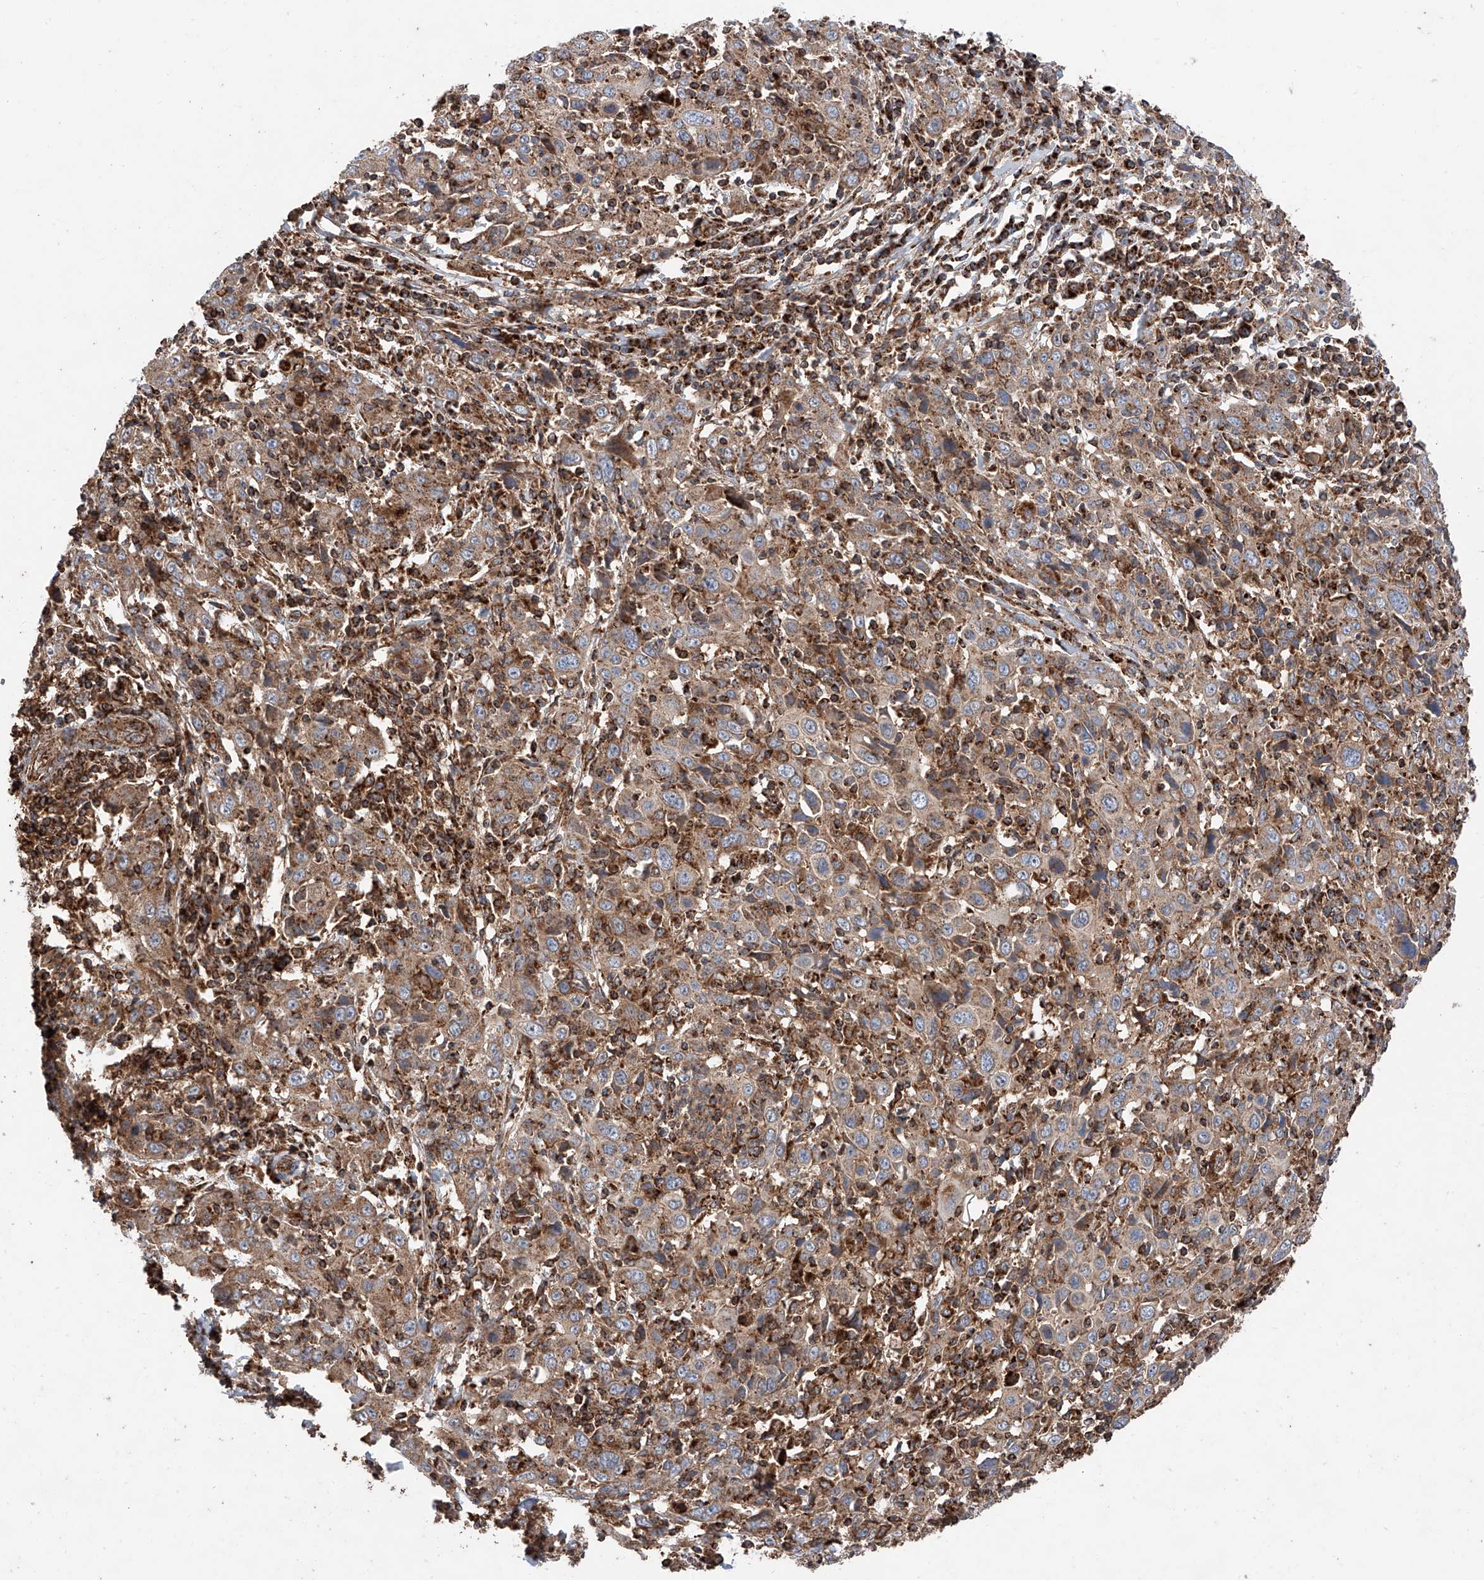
{"staining": {"intensity": "weak", "quantity": ">75%", "location": "cytoplasmic/membranous"}, "tissue": "cervical cancer", "cell_type": "Tumor cells", "image_type": "cancer", "snomed": [{"axis": "morphology", "description": "Squamous cell carcinoma, NOS"}, {"axis": "topography", "description": "Cervix"}], "caption": "IHC micrograph of neoplastic tissue: cervical cancer stained using immunohistochemistry demonstrates low levels of weak protein expression localized specifically in the cytoplasmic/membranous of tumor cells, appearing as a cytoplasmic/membranous brown color.", "gene": "PISD", "patient": {"sex": "female", "age": 46}}